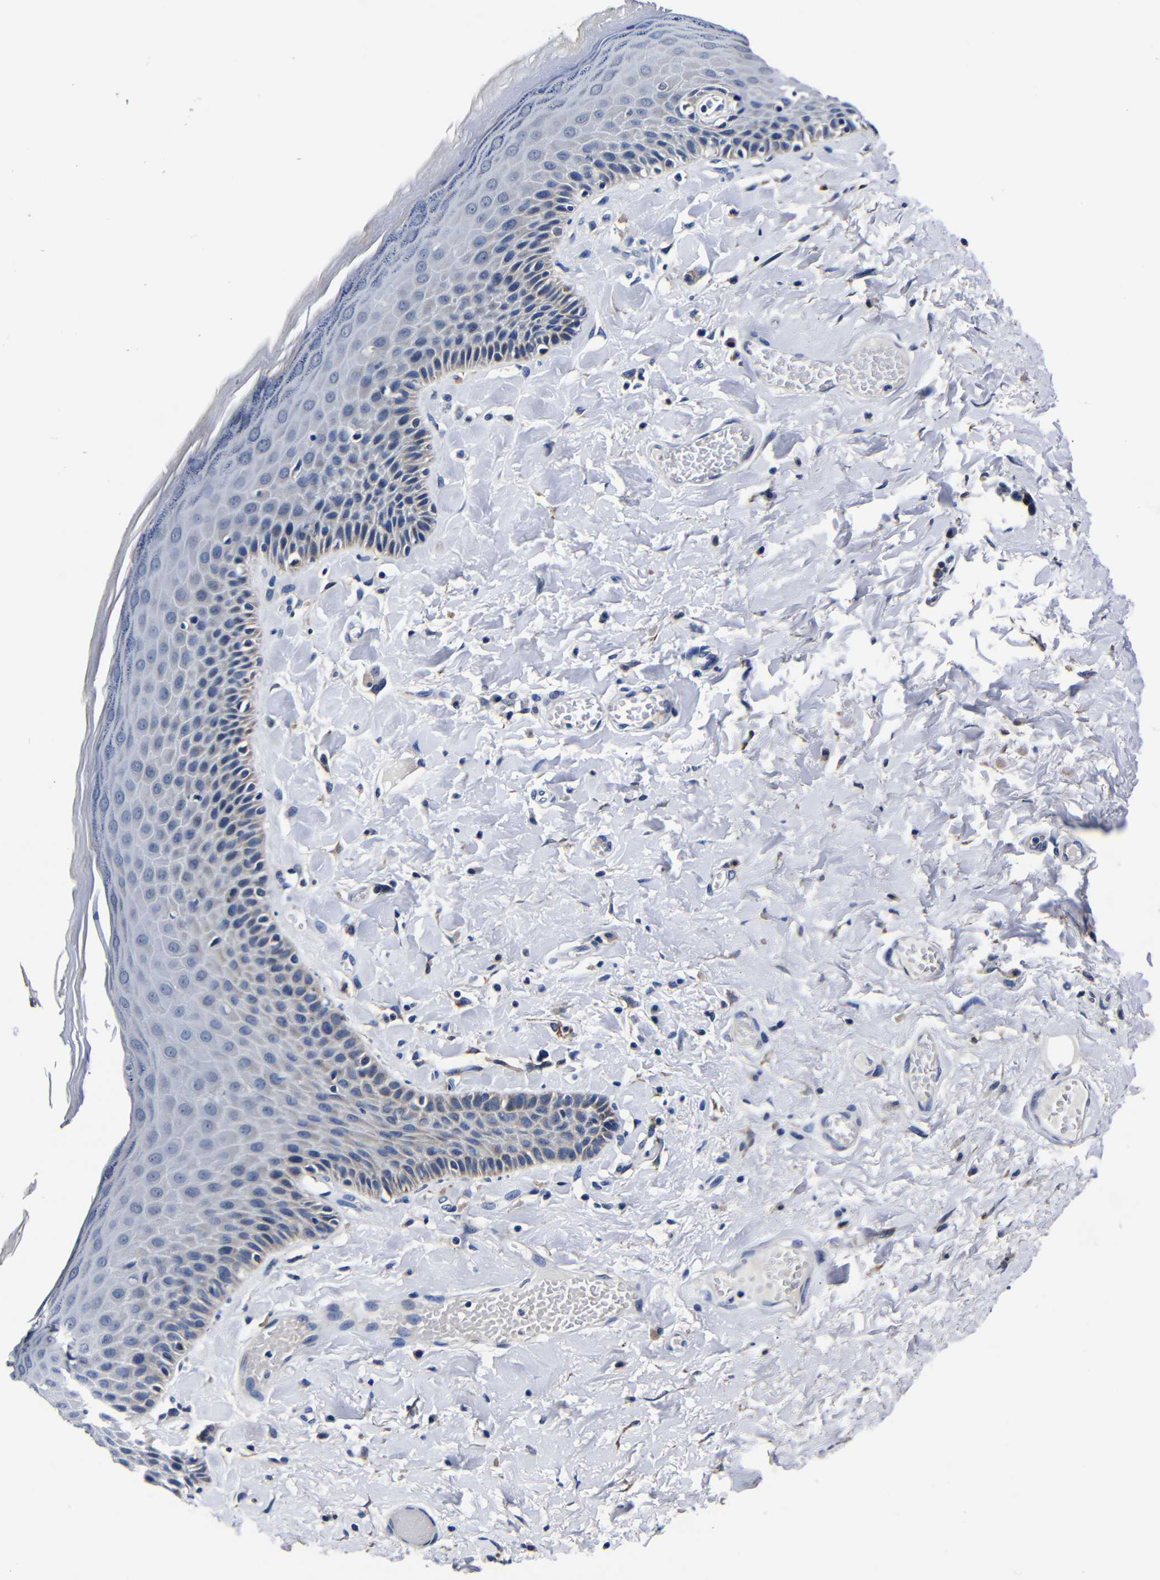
{"staining": {"intensity": "weak", "quantity": "<25%", "location": "cytoplasmic/membranous"}, "tissue": "skin", "cell_type": "Epidermal cells", "image_type": "normal", "snomed": [{"axis": "morphology", "description": "Normal tissue, NOS"}, {"axis": "topography", "description": "Anal"}], "caption": "Immunohistochemical staining of normal skin reveals no significant staining in epidermal cells.", "gene": "DEPP1", "patient": {"sex": "male", "age": 69}}